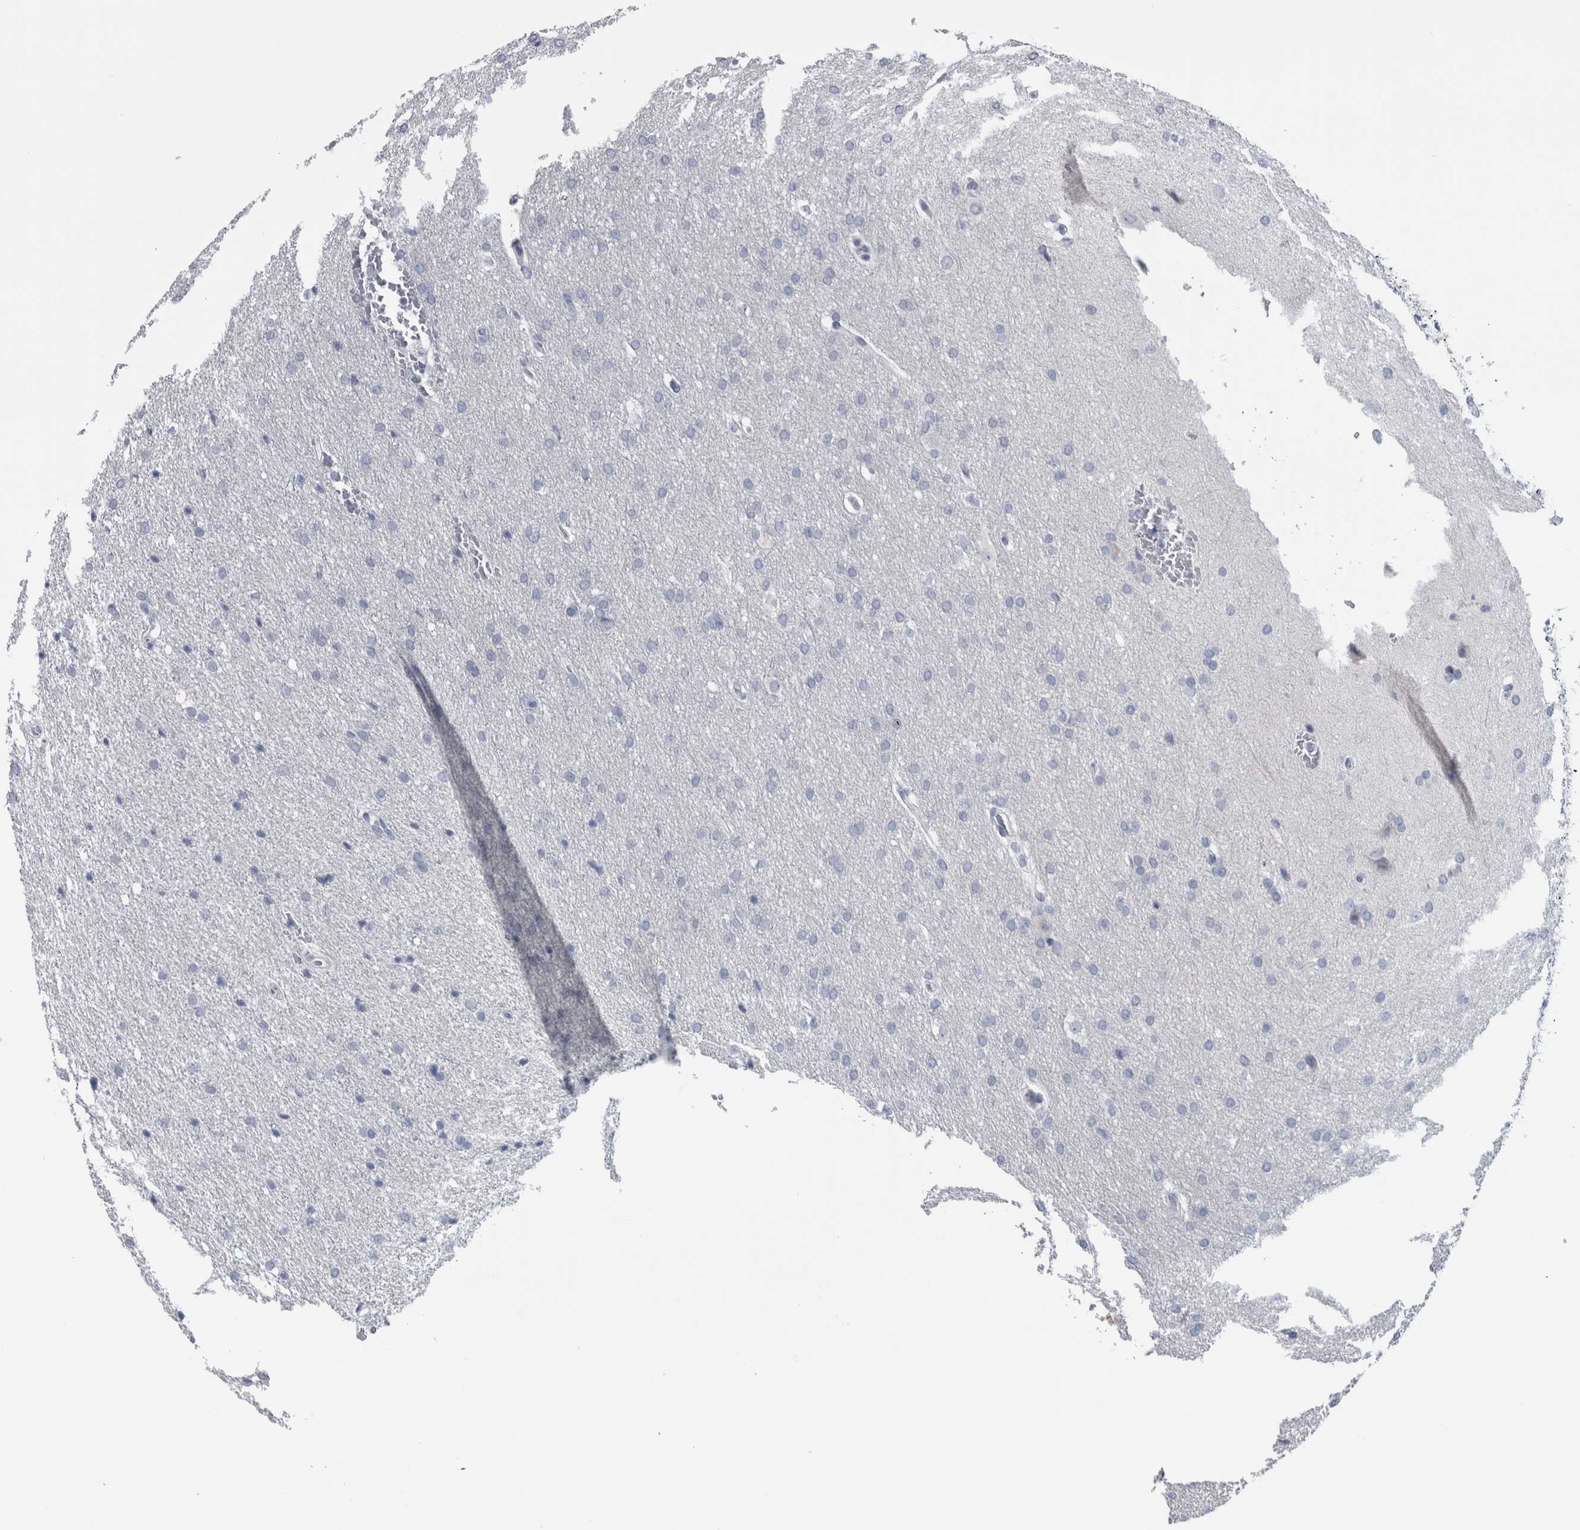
{"staining": {"intensity": "negative", "quantity": "none", "location": "none"}, "tissue": "glioma", "cell_type": "Tumor cells", "image_type": "cancer", "snomed": [{"axis": "morphology", "description": "Glioma, malignant, Low grade"}, {"axis": "topography", "description": "Brain"}], "caption": "An image of glioma stained for a protein exhibits no brown staining in tumor cells. (Immunohistochemistry, brightfield microscopy, high magnification).", "gene": "CDH17", "patient": {"sex": "female", "age": 37}}